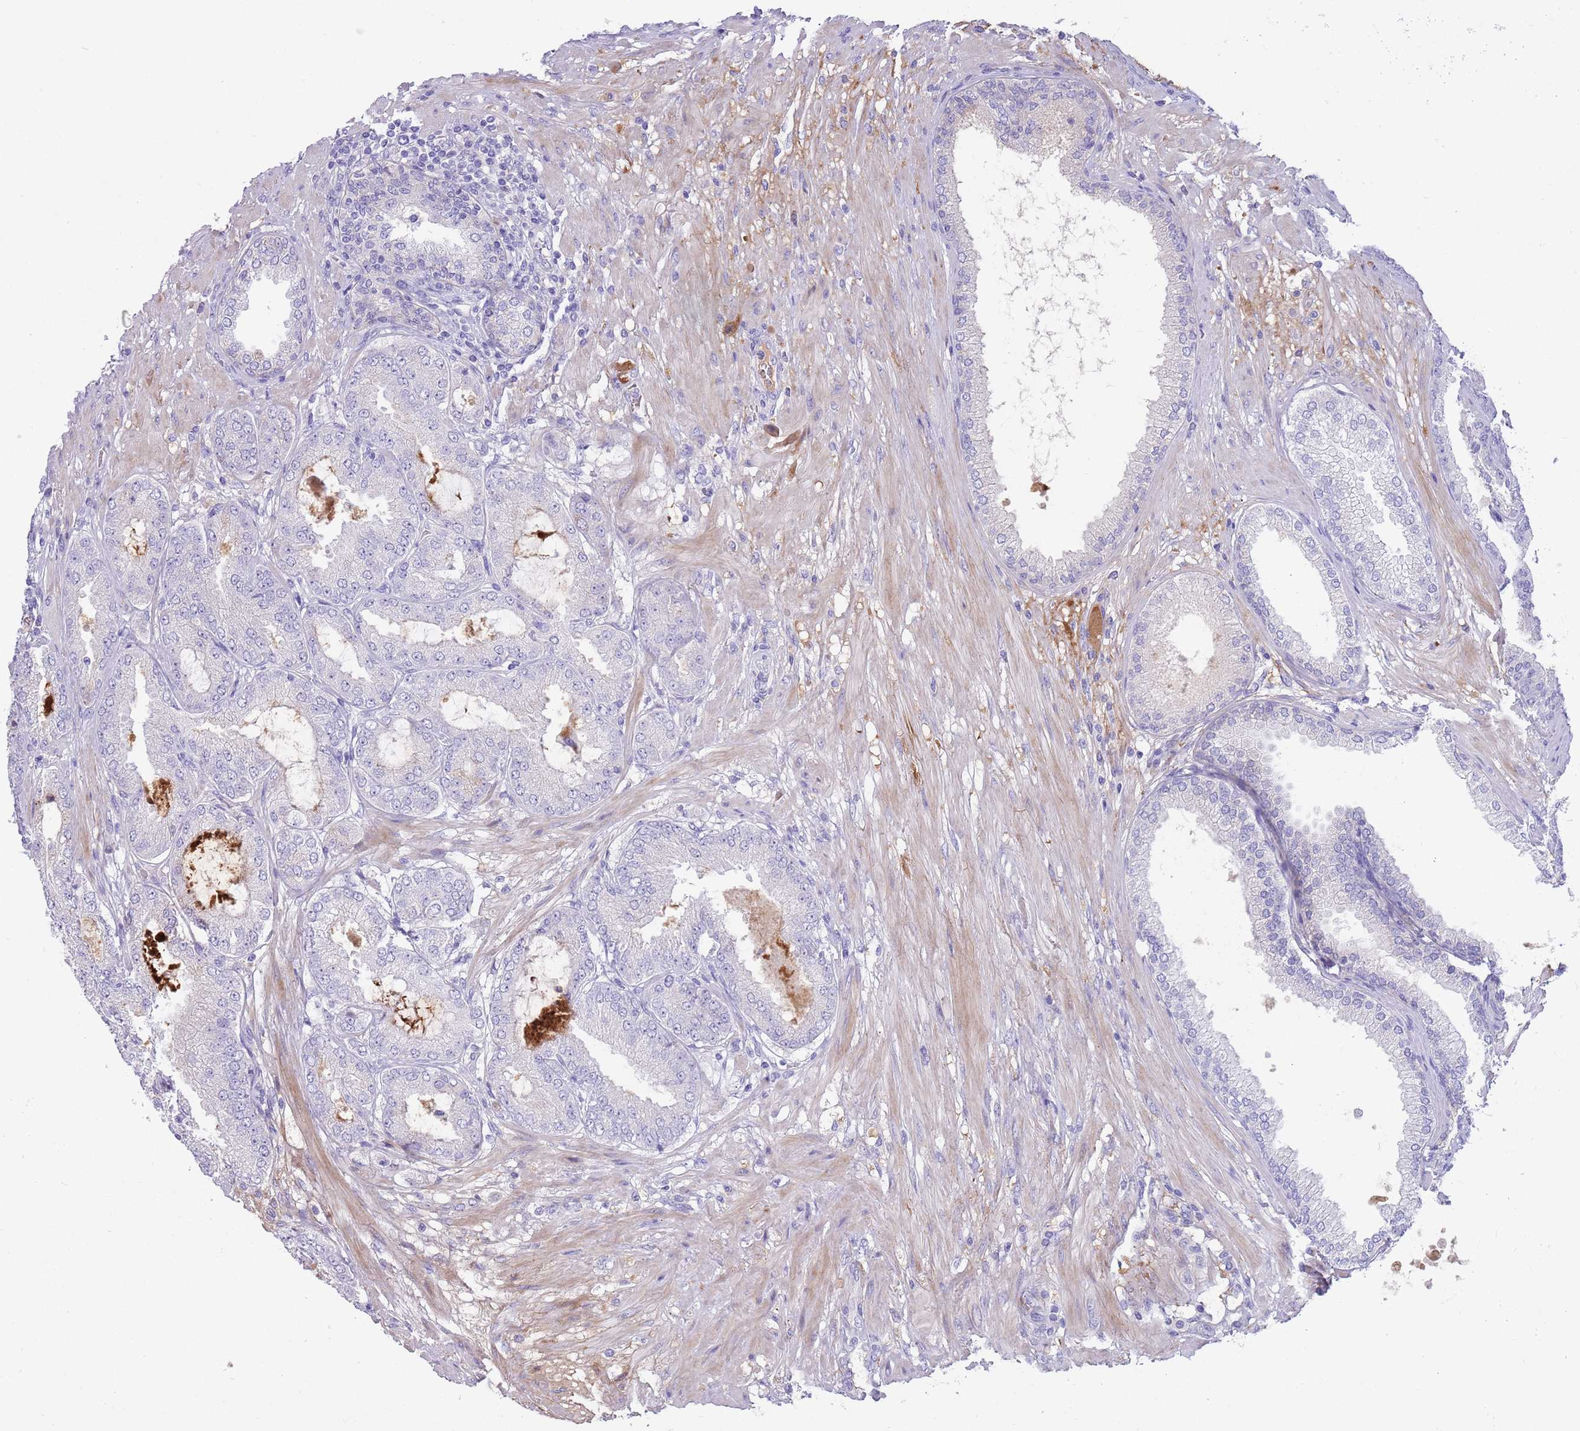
{"staining": {"intensity": "negative", "quantity": "none", "location": "none"}, "tissue": "prostate cancer", "cell_type": "Tumor cells", "image_type": "cancer", "snomed": [{"axis": "morphology", "description": "Adenocarcinoma, High grade"}, {"axis": "topography", "description": "Prostate"}], "caption": "Prostate adenocarcinoma (high-grade) was stained to show a protein in brown. There is no significant positivity in tumor cells.", "gene": "LEPROTL1", "patient": {"sex": "male", "age": 71}}